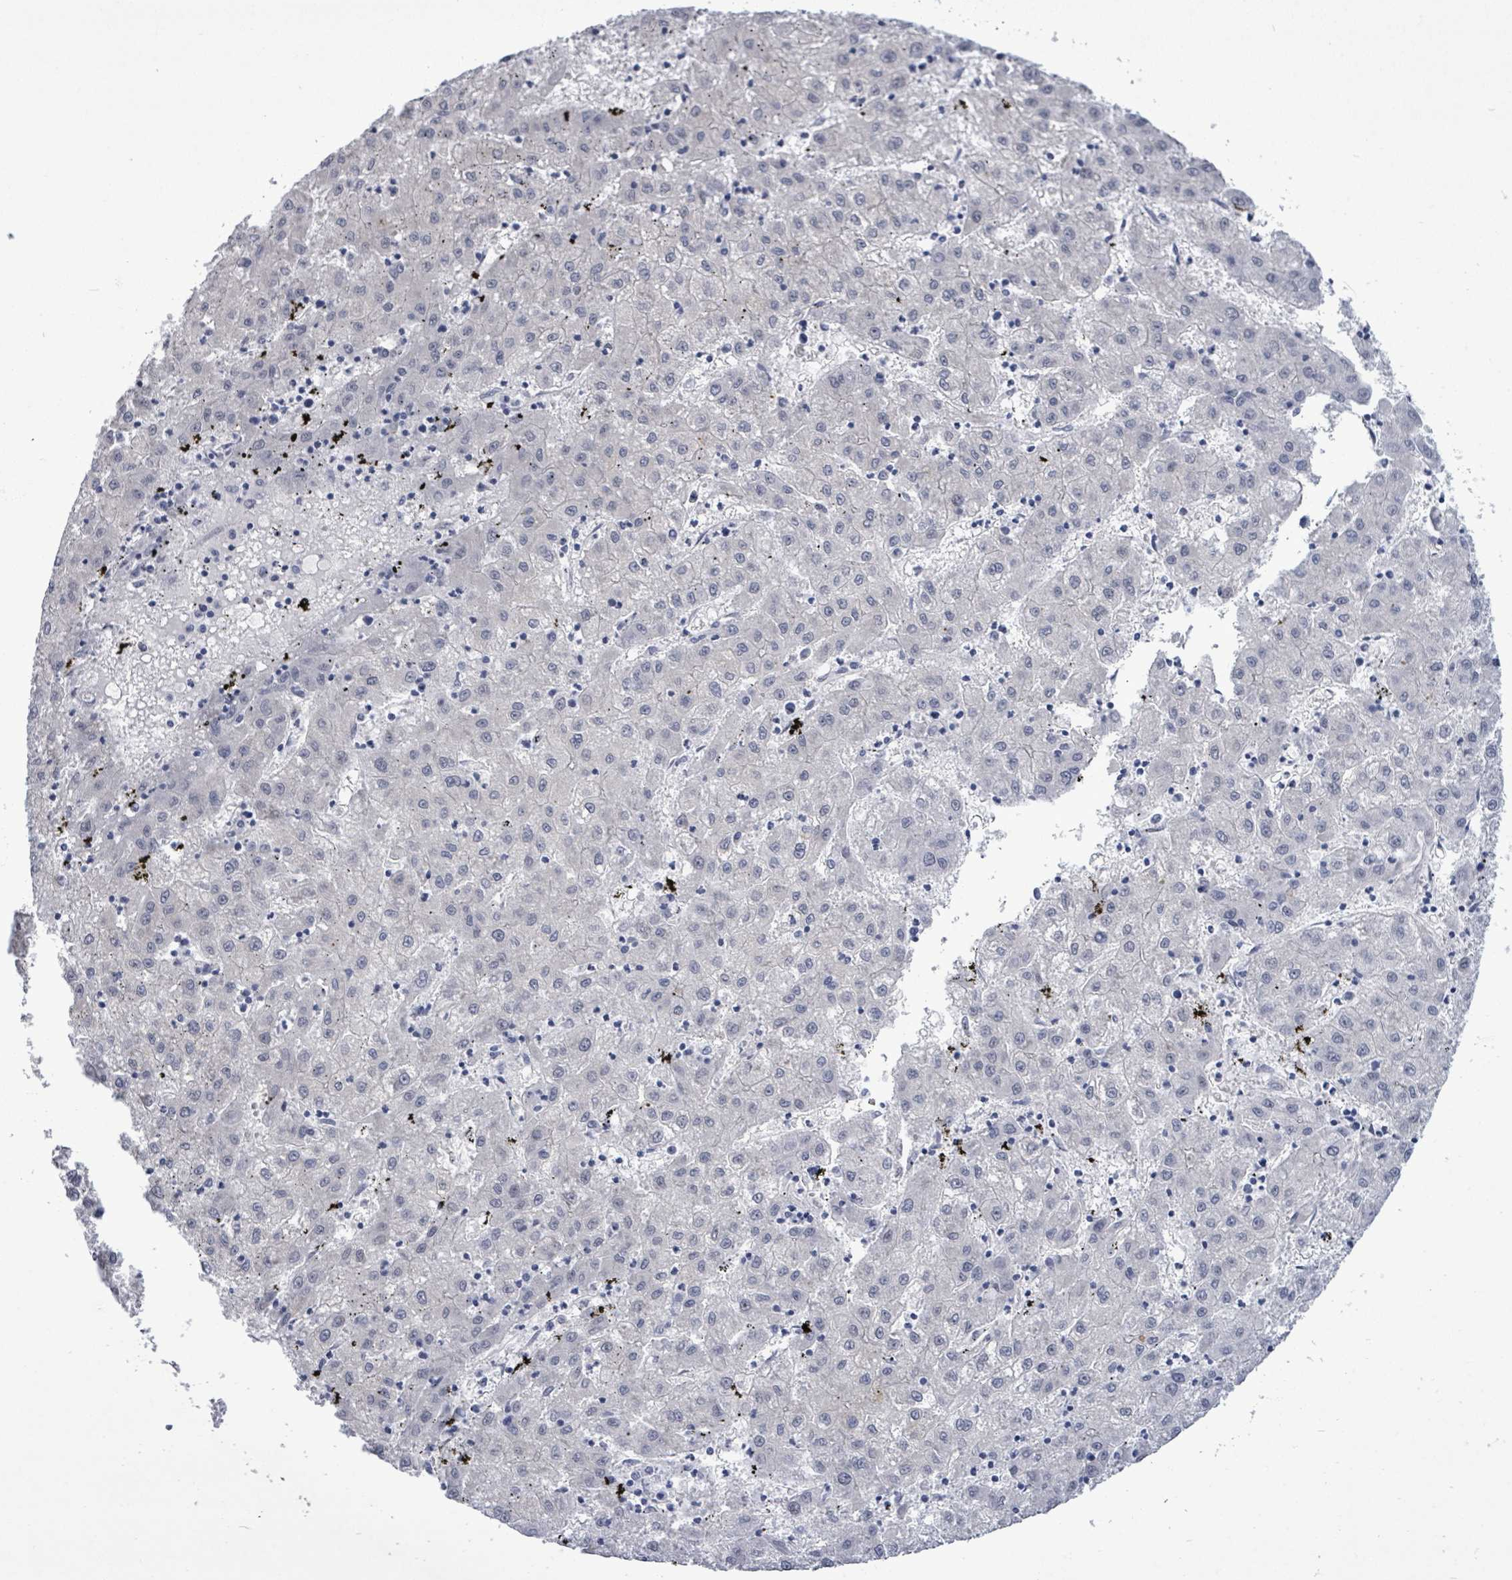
{"staining": {"intensity": "negative", "quantity": "none", "location": "none"}, "tissue": "liver cancer", "cell_type": "Tumor cells", "image_type": "cancer", "snomed": [{"axis": "morphology", "description": "Carcinoma, Hepatocellular, NOS"}, {"axis": "topography", "description": "Liver"}], "caption": "Tumor cells are negative for protein expression in human hepatocellular carcinoma (liver).", "gene": "CT45A5", "patient": {"sex": "male", "age": 72}}